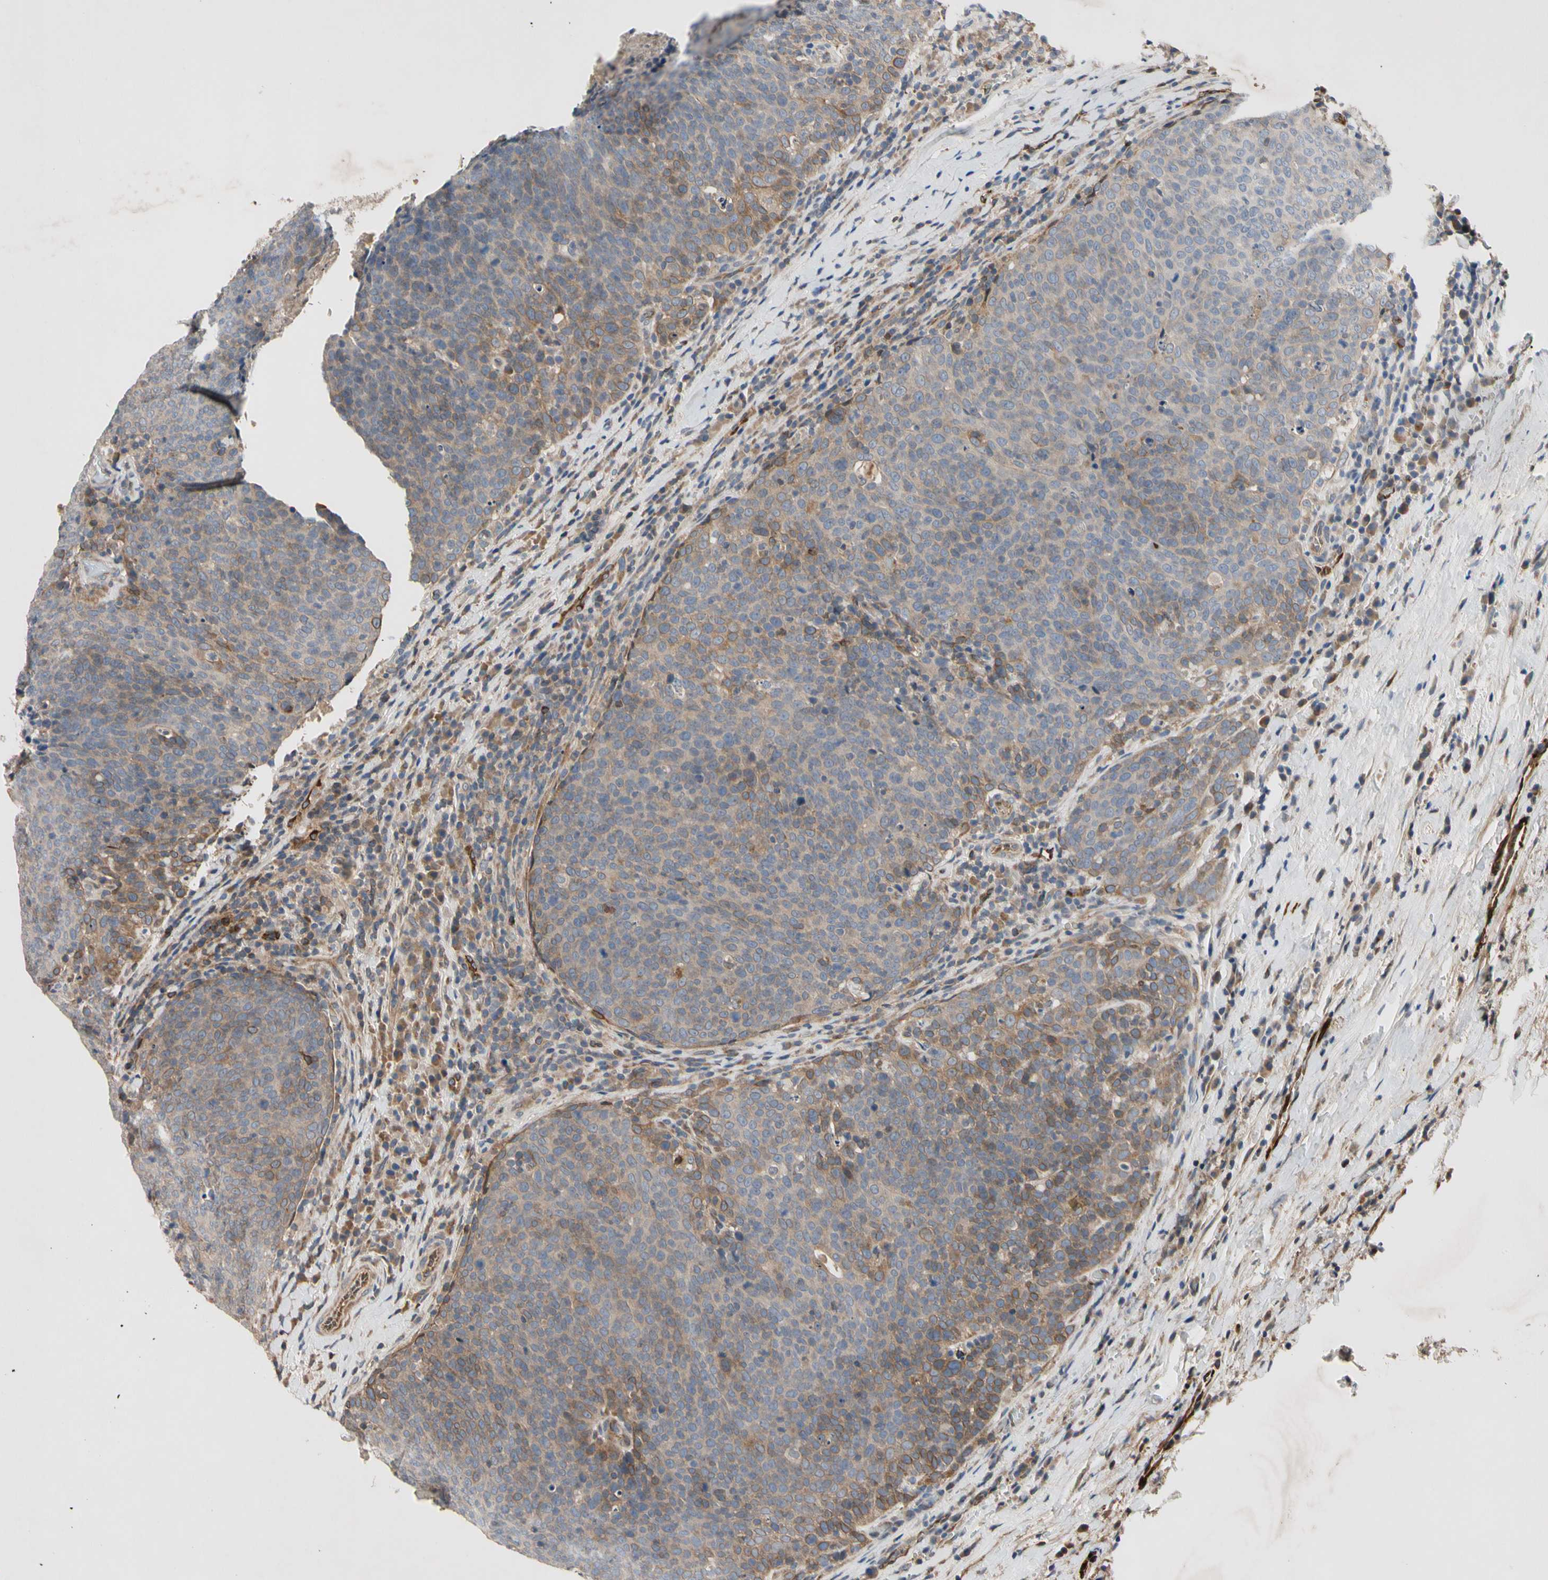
{"staining": {"intensity": "moderate", "quantity": "<25%", "location": "cytoplasmic/membranous"}, "tissue": "head and neck cancer", "cell_type": "Tumor cells", "image_type": "cancer", "snomed": [{"axis": "morphology", "description": "Squamous cell carcinoma, NOS"}, {"axis": "morphology", "description": "Squamous cell carcinoma, metastatic, NOS"}, {"axis": "topography", "description": "Lymph node"}, {"axis": "topography", "description": "Head-Neck"}], "caption": "This is an image of immunohistochemistry (IHC) staining of head and neck cancer (metastatic squamous cell carcinoma), which shows moderate expression in the cytoplasmic/membranous of tumor cells.", "gene": "CRTAC1", "patient": {"sex": "male", "age": 62}}